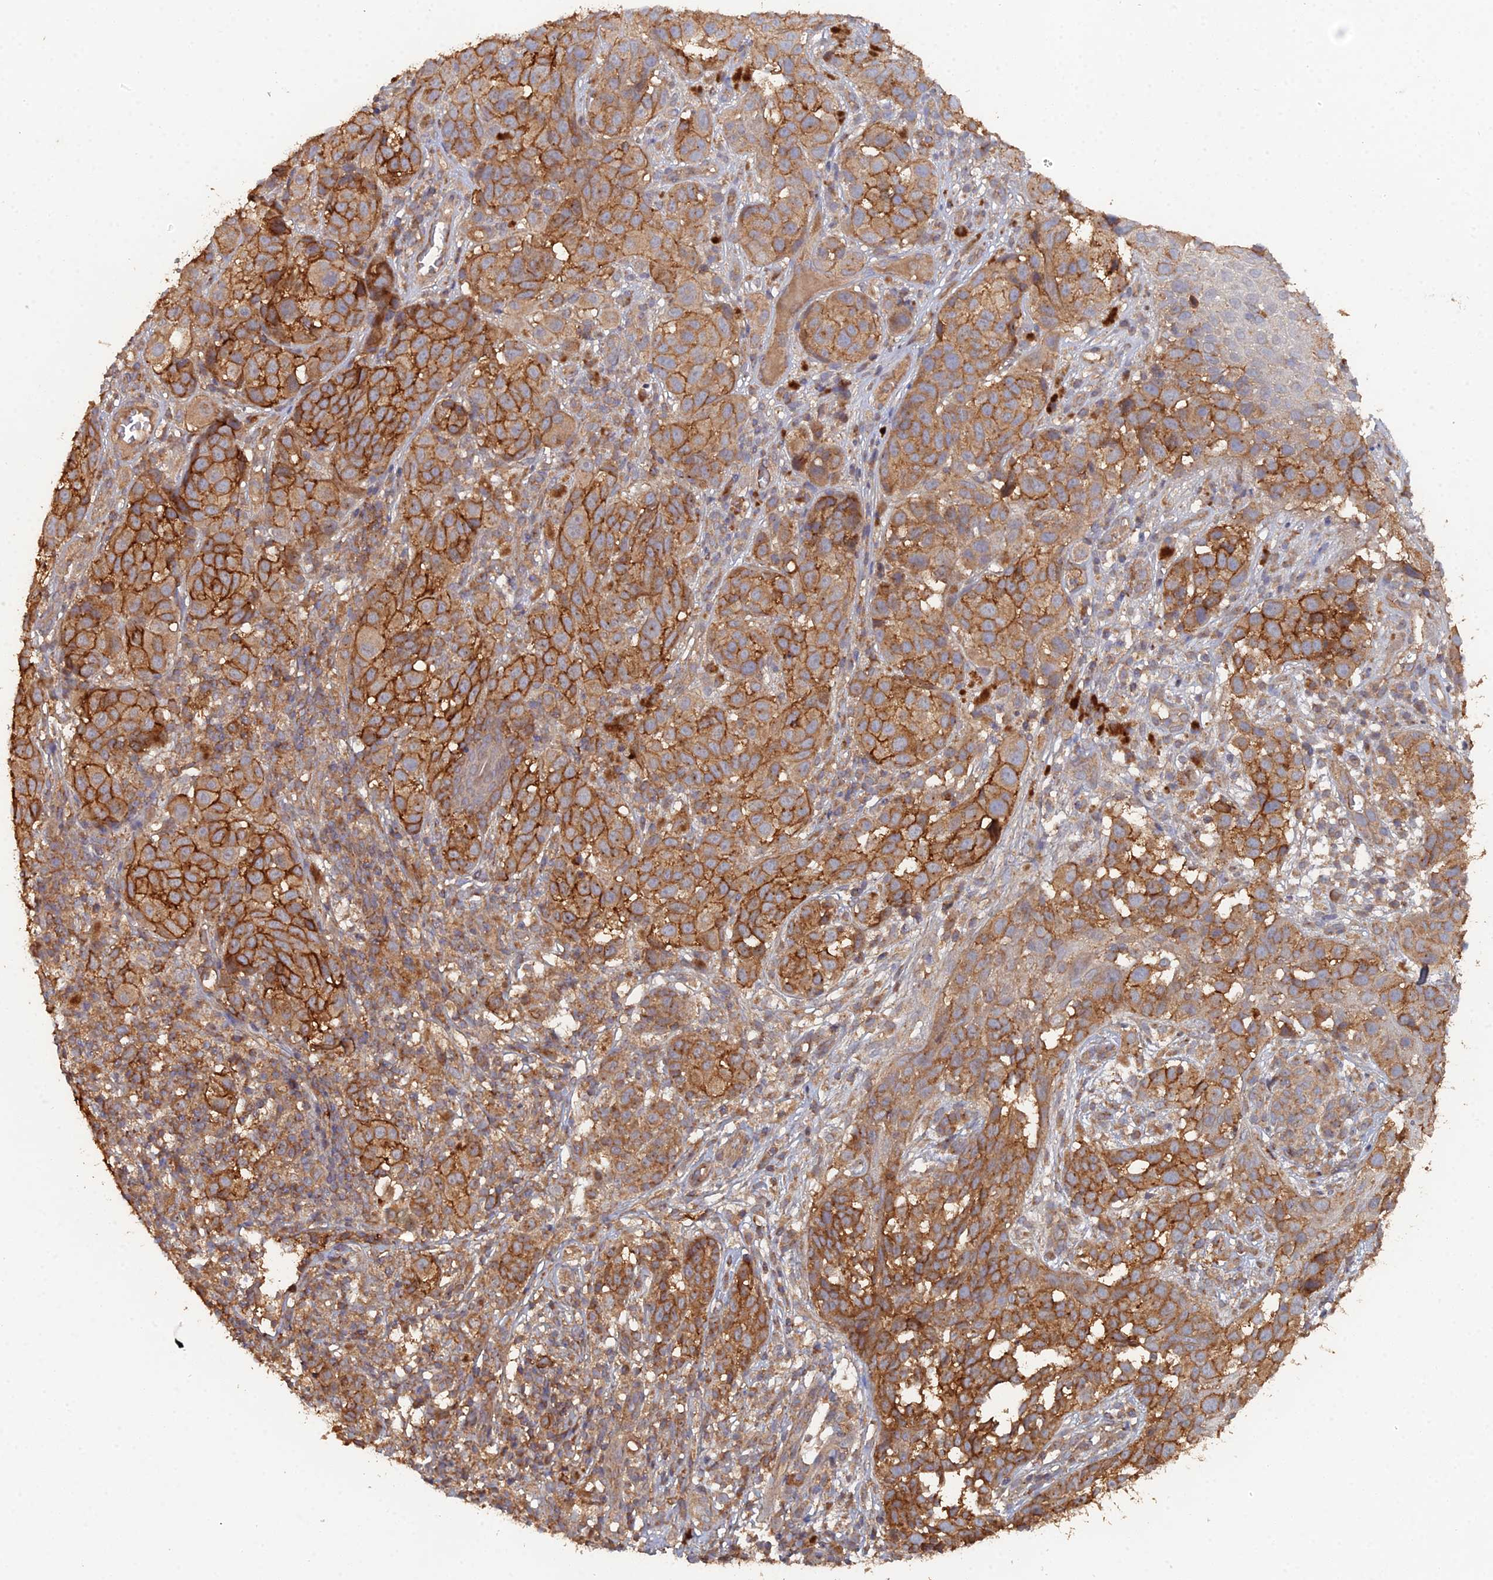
{"staining": {"intensity": "strong", "quantity": ">75%", "location": "cytoplasmic/membranous"}, "tissue": "melanoma", "cell_type": "Tumor cells", "image_type": "cancer", "snomed": [{"axis": "morphology", "description": "Malignant melanoma, NOS"}, {"axis": "topography", "description": "Skin"}], "caption": "Tumor cells show high levels of strong cytoplasmic/membranous staining in about >75% of cells in human malignant melanoma.", "gene": "SPANXN4", "patient": {"sex": "male", "age": 38}}